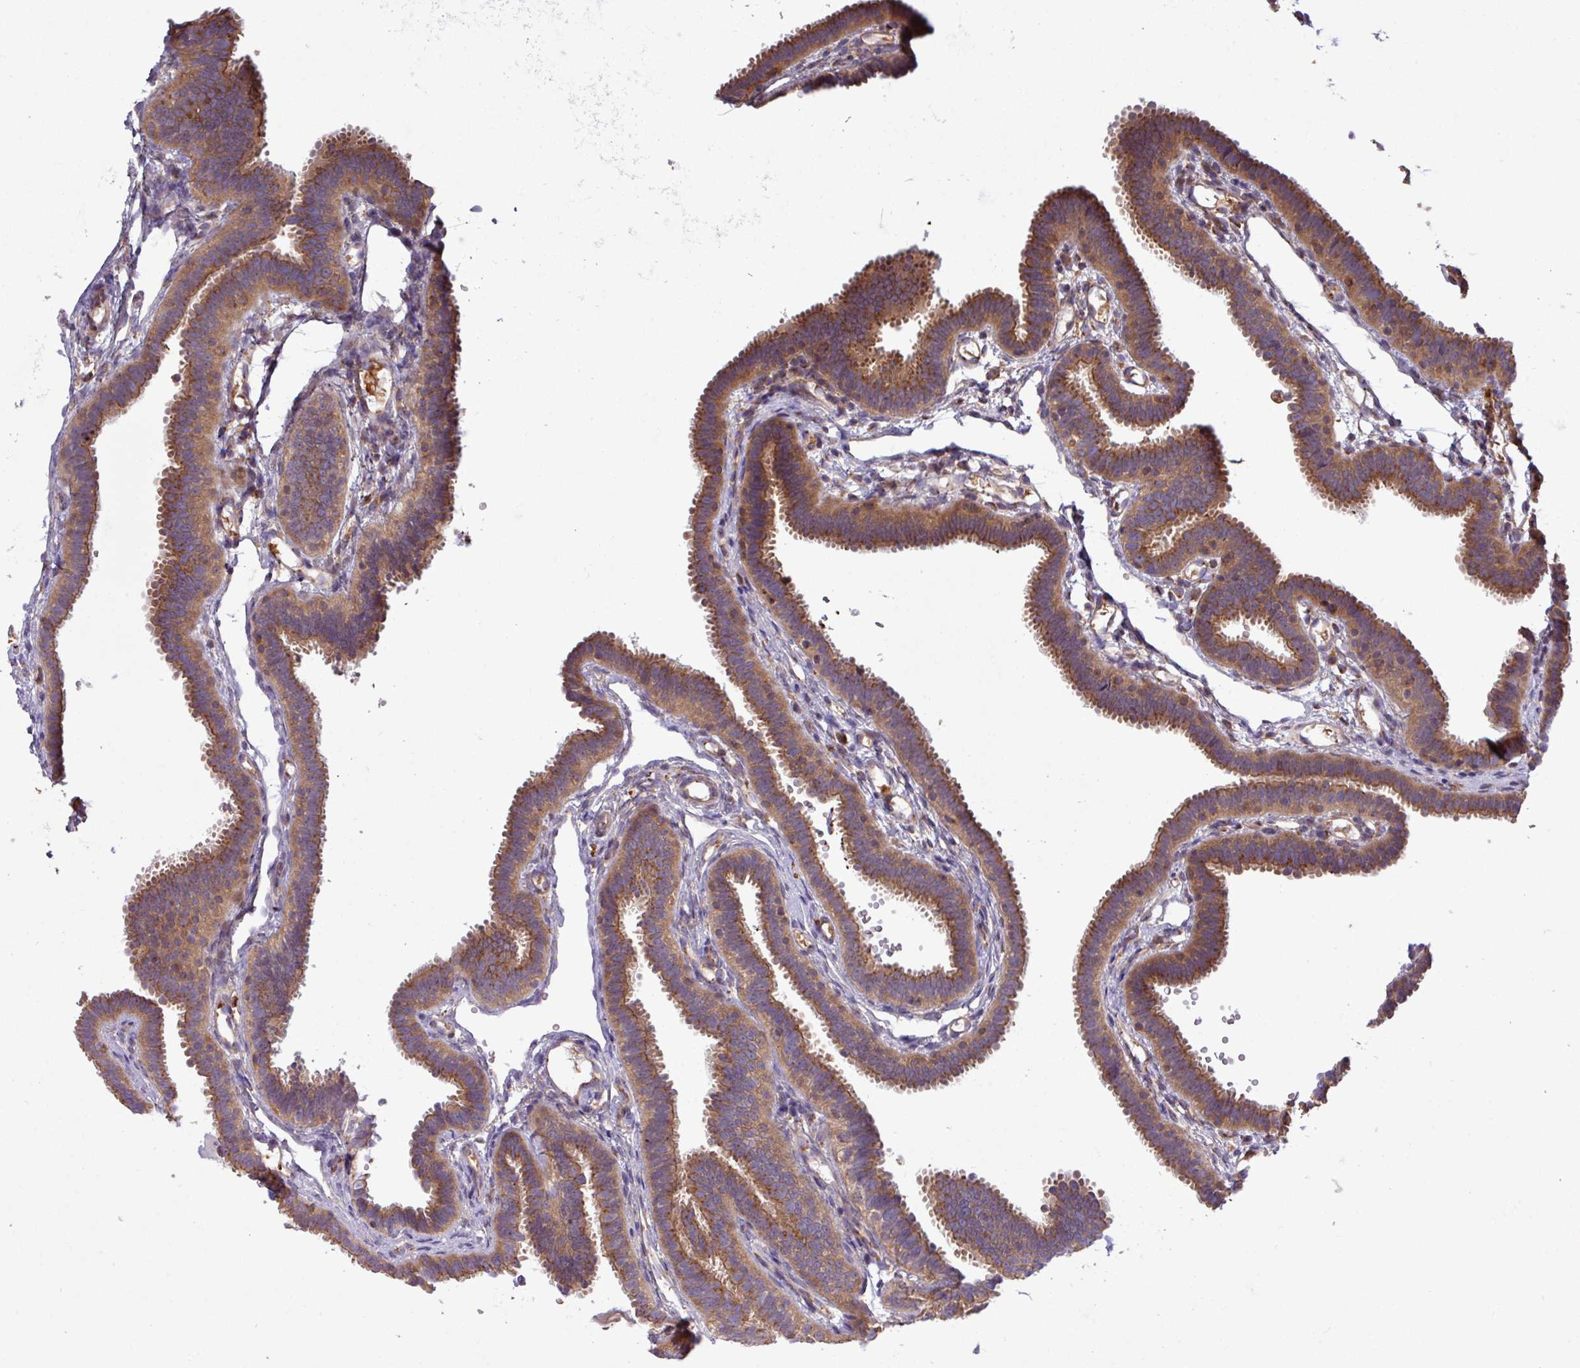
{"staining": {"intensity": "moderate", "quantity": ">75%", "location": "cytoplasmic/membranous"}, "tissue": "fallopian tube", "cell_type": "Glandular cells", "image_type": "normal", "snomed": [{"axis": "morphology", "description": "Normal tissue, NOS"}, {"axis": "topography", "description": "Fallopian tube"}], "caption": "IHC of normal human fallopian tube shows medium levels of moderate cytoplasmic/membranous positivity in about >75% of glandular cells.", "gene": "RAB19", "patient": {"sex": "female", "age": 37}}